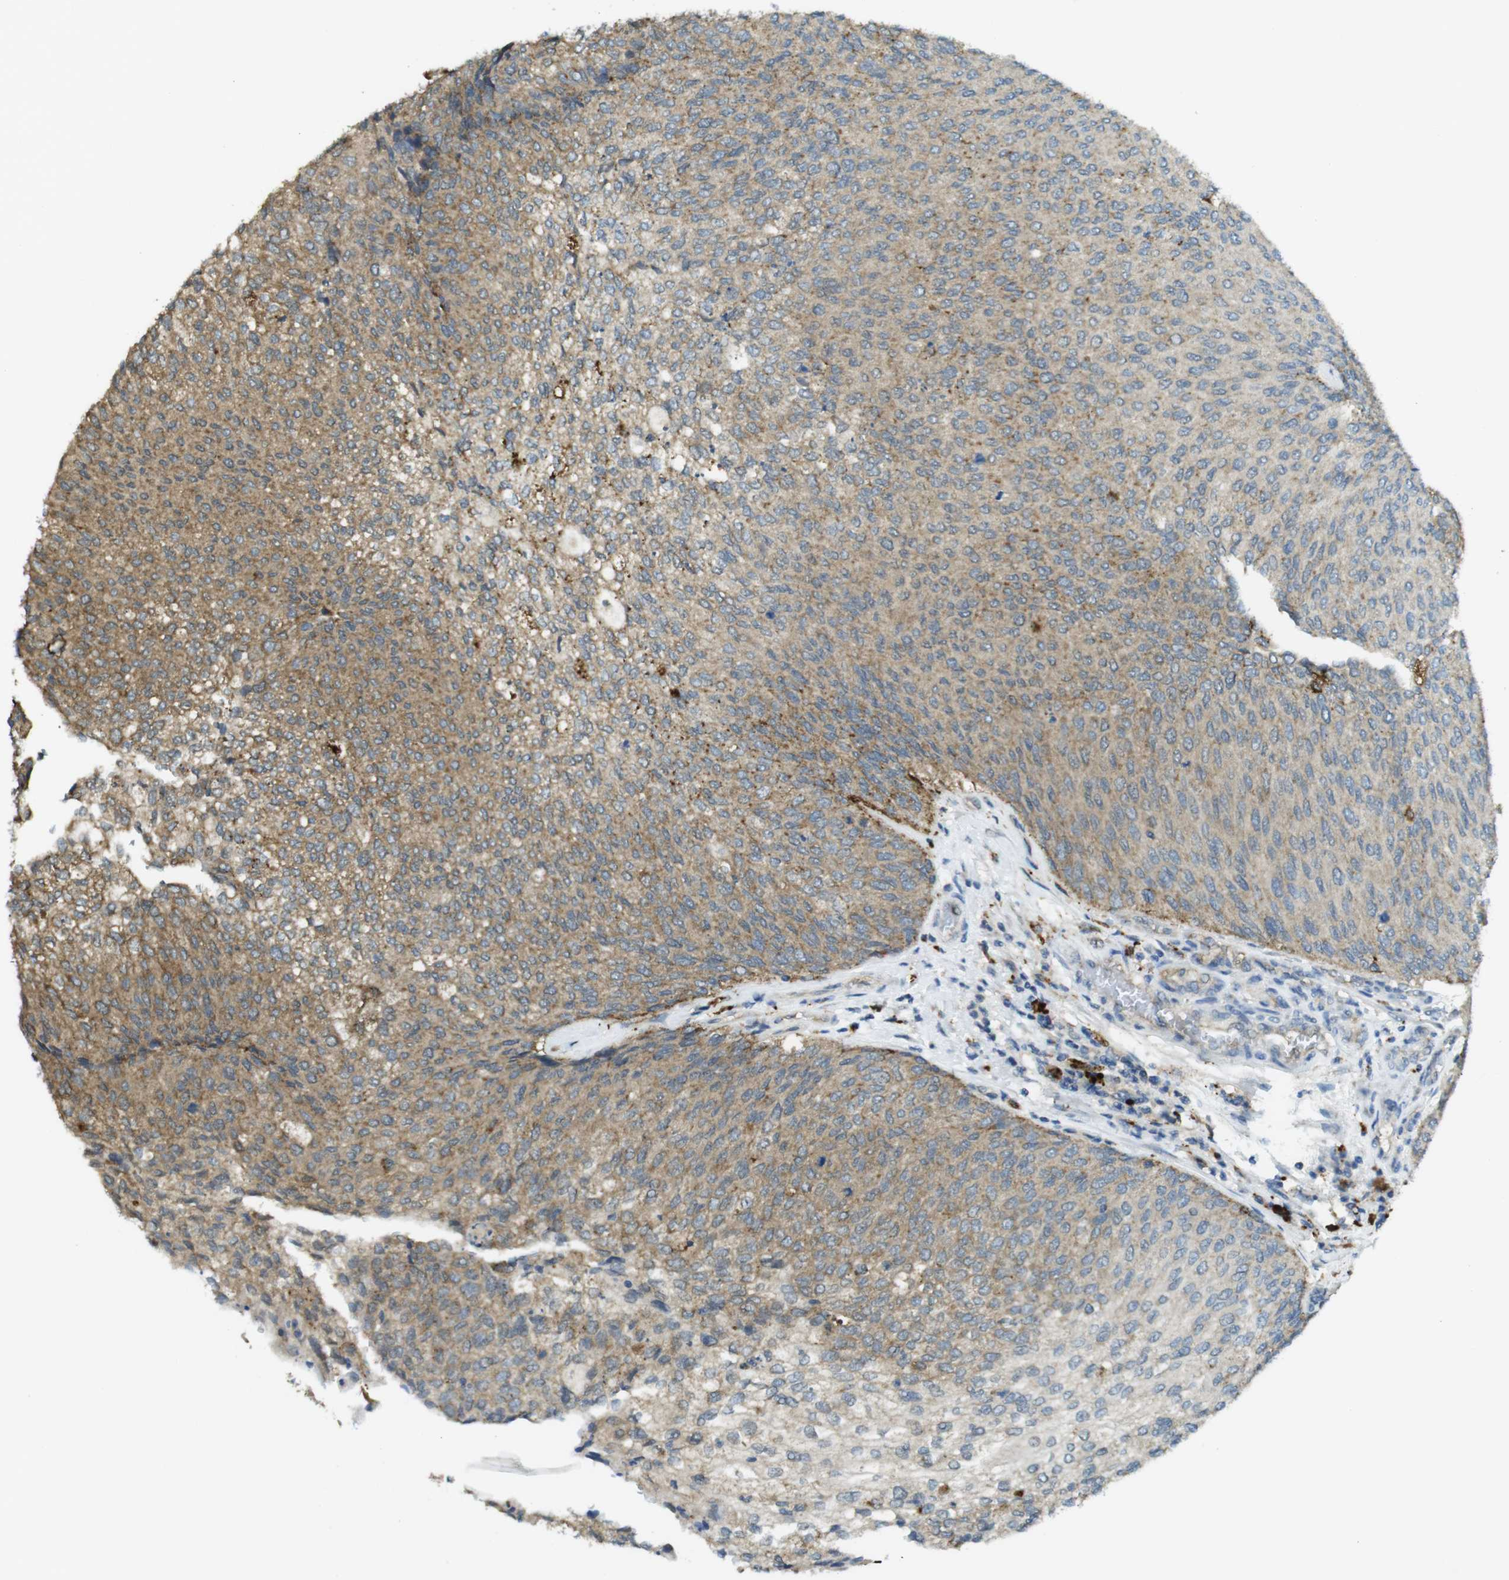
{"staining": {"intensity": "moderate", "quantity": ">75%", "location": "cytoplasmic/membranous"}, "tissue": "urothelial cancer", "cell_type": "Tumor cells", "image_type": "cancer", "snomed": [{"axis": "morphology", "description": "Urothelial carcinoma, Low grade"}, {"axis": "topography", "description": "Urinary bladder"}], "caption": "A brown stain highlights moderate cytoplasmic/membranous staining of a protein in human urothelial cancer tumor cells. The protein is stained brown, and the nuclei are stained in blue (DAB (3,3'-diaminobenzidine) IHC with brightfield microscopy, high magnification).", "gene": "BRI3BP", "patient": {"sex": "female", "age": 79}}